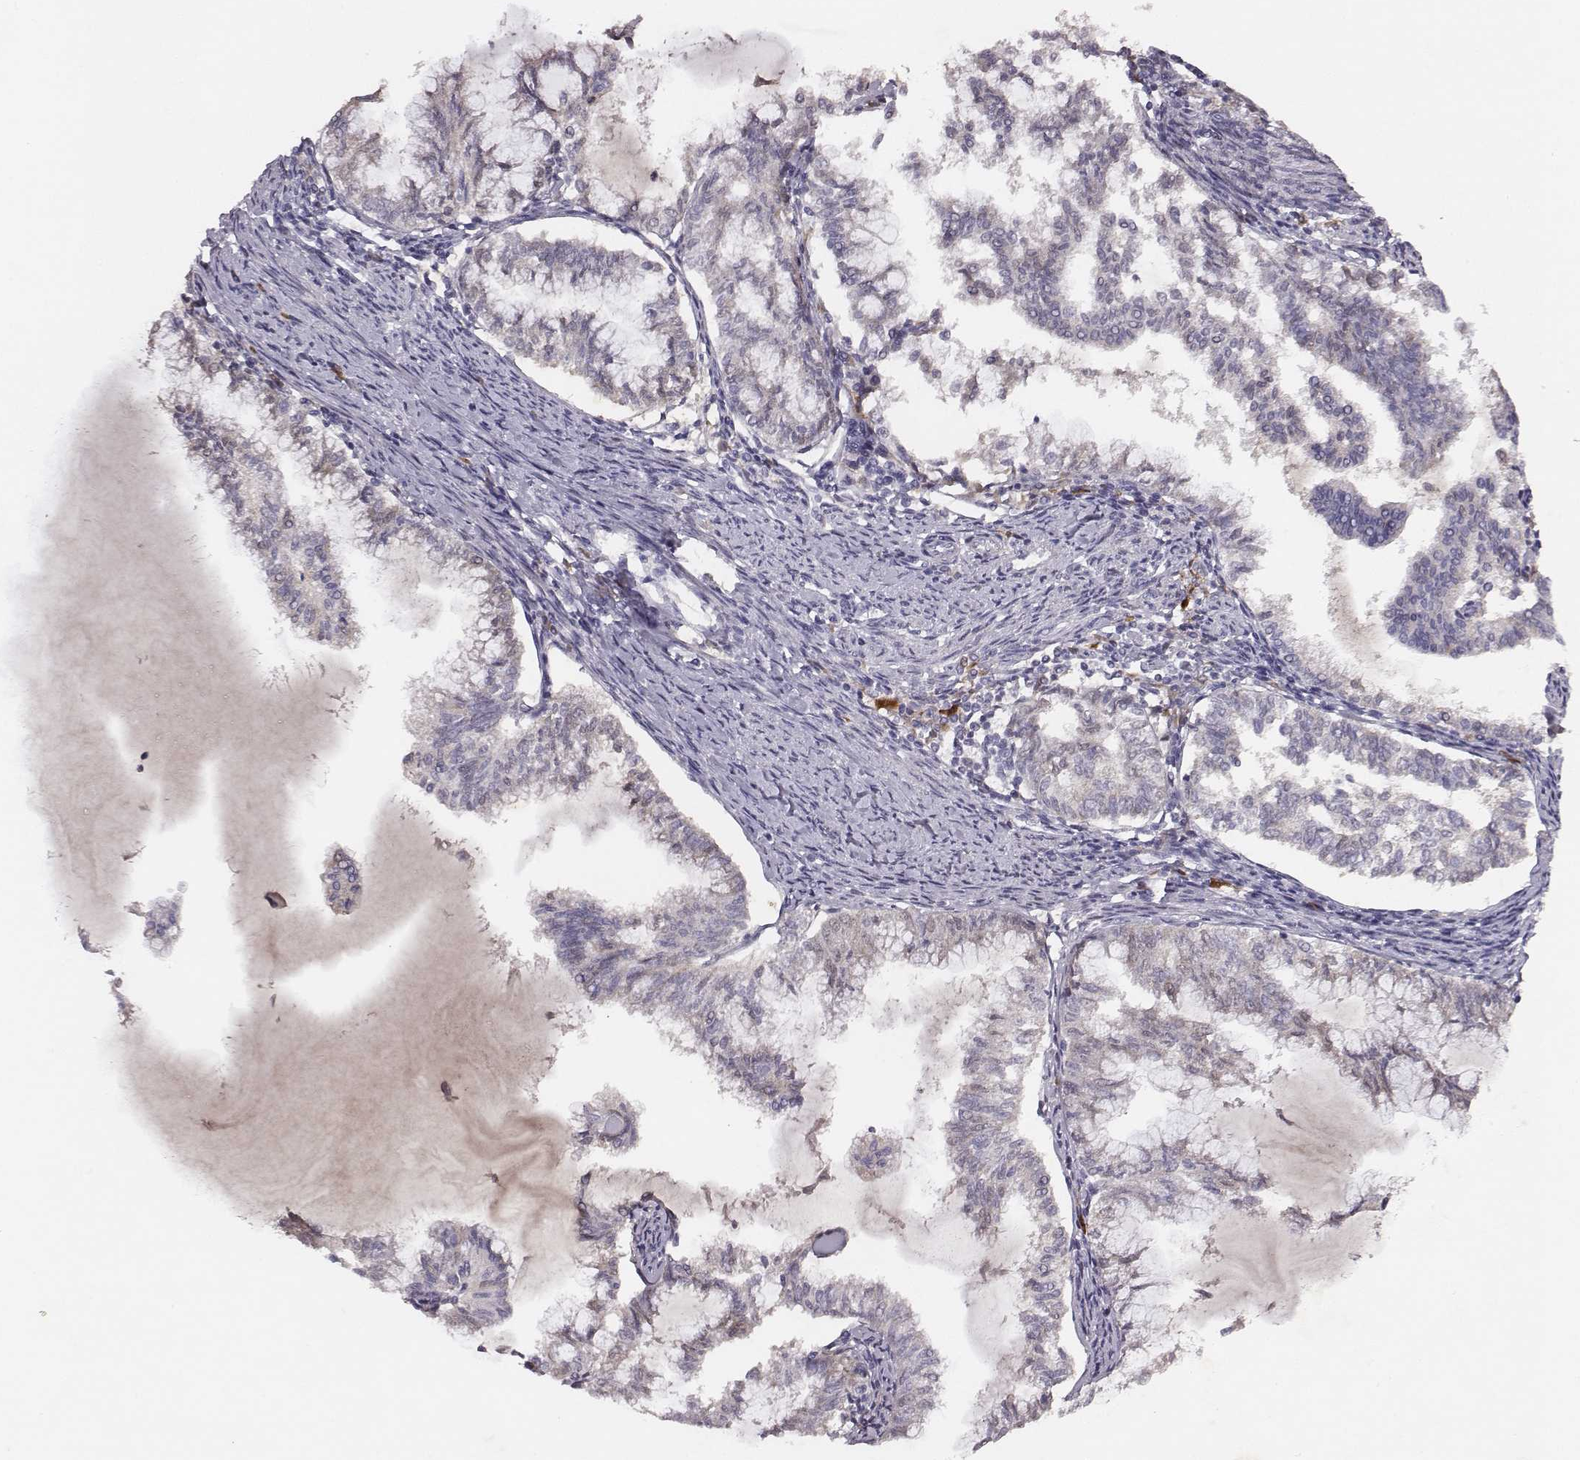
{"staining": {"intensity": "negative", "quantity": "none", "location": "none"}, "tissue": "endometrial cancer", "cell_type": "Tumor cells", "image_type": "cancer", "snomed": [{"axis": "morphology", "description": "Adenocarcinoma, NOS"}, {"axis": "topography", "description": "Endometrium"}], "caption": "Tumor cells show no significant staining in endometrial cancer (adenocarcinoma).", "gene": "SLC22A6", "patient": {"sex": "female", "age": 79}}